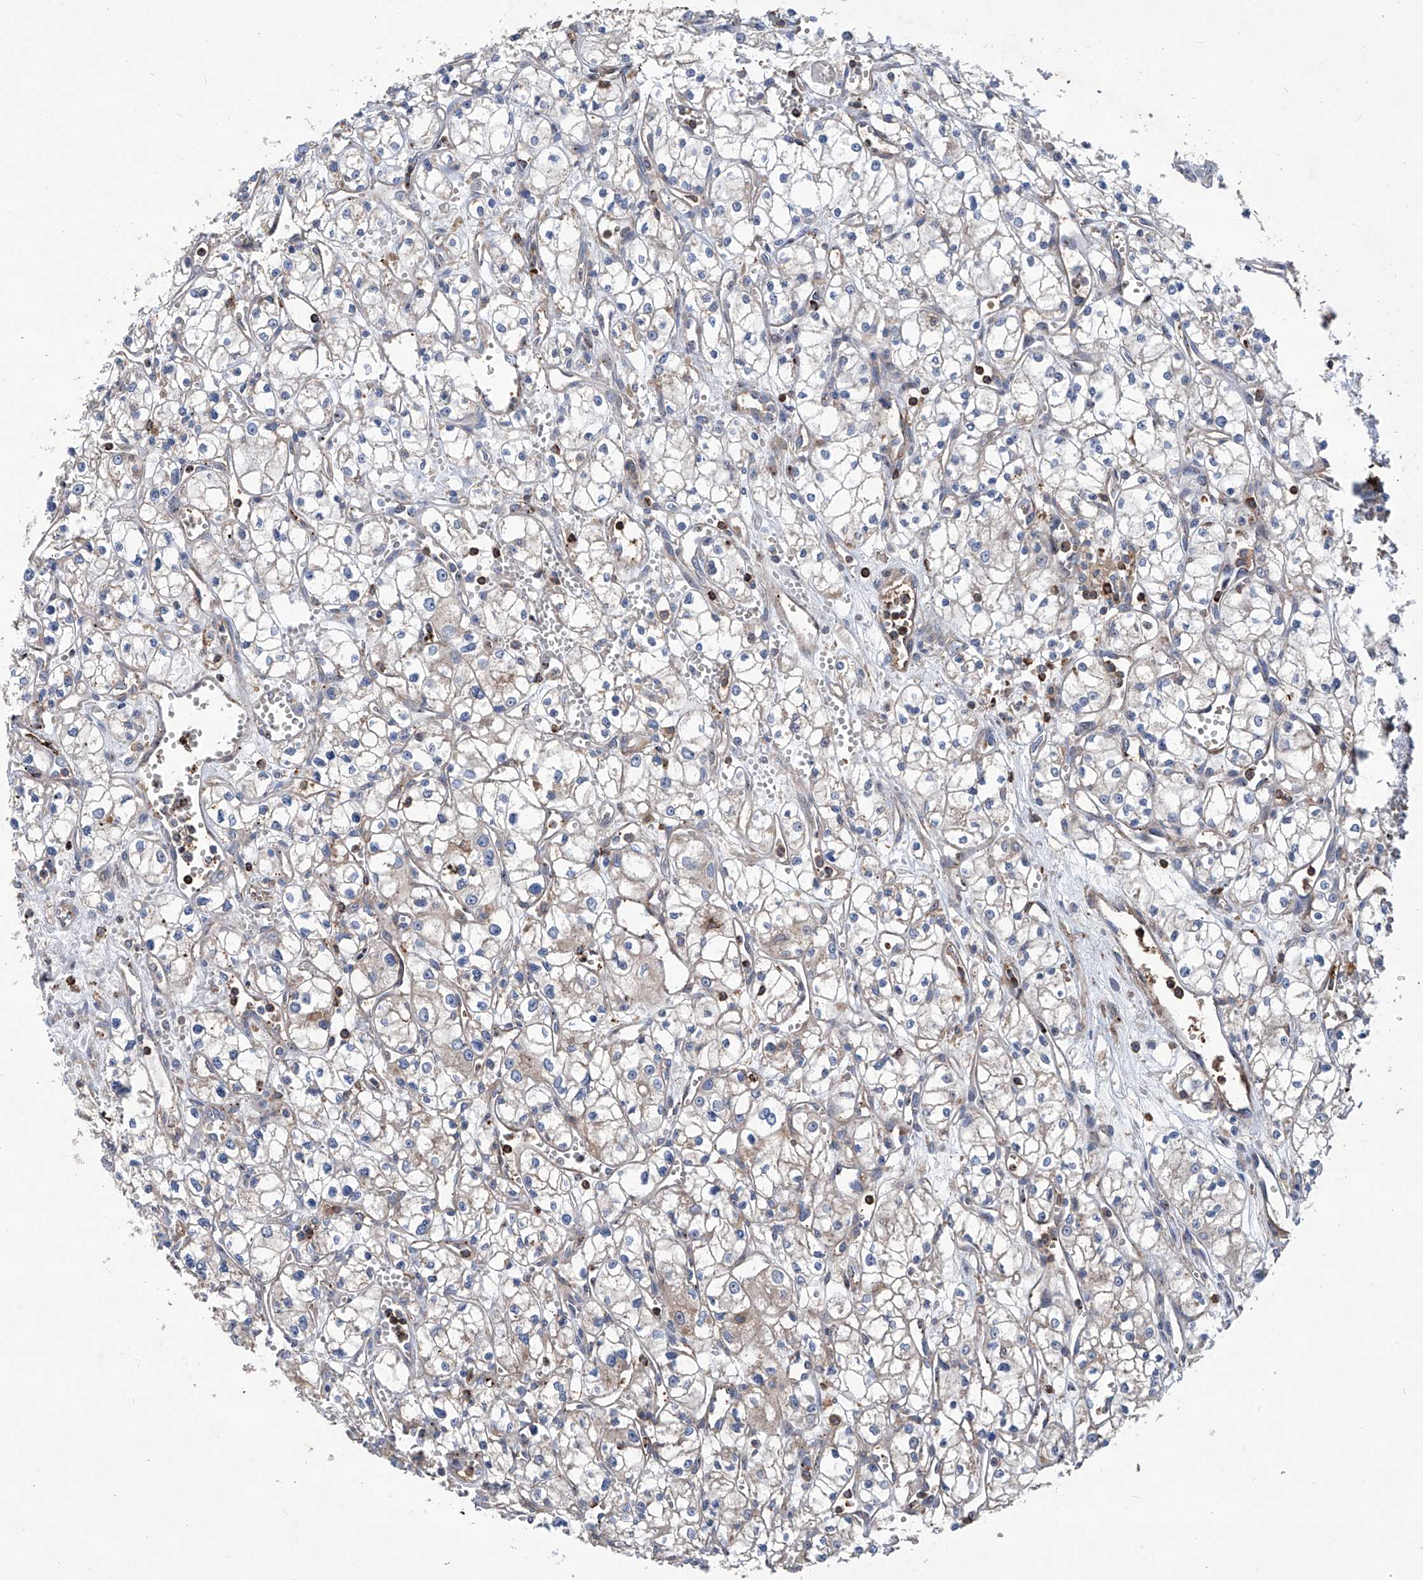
{"staining": {"intensity": "negative", "quantity": "none", "location": "none"}, "tissue": "renal cancer", "cell_type": "Tumor cells", "image_type": "cancer", "snomed": [{"axis": "morphology", "description": "Adenocarcinoma, NOS"}, {"axis": "topography", "description": "Kidney"}], "caption": "There is no significant positivity in tumor cells of adenocarcinoma (renal).", "gene": "NT5C3A", "patient": {"sex": "male", "age": 59}}